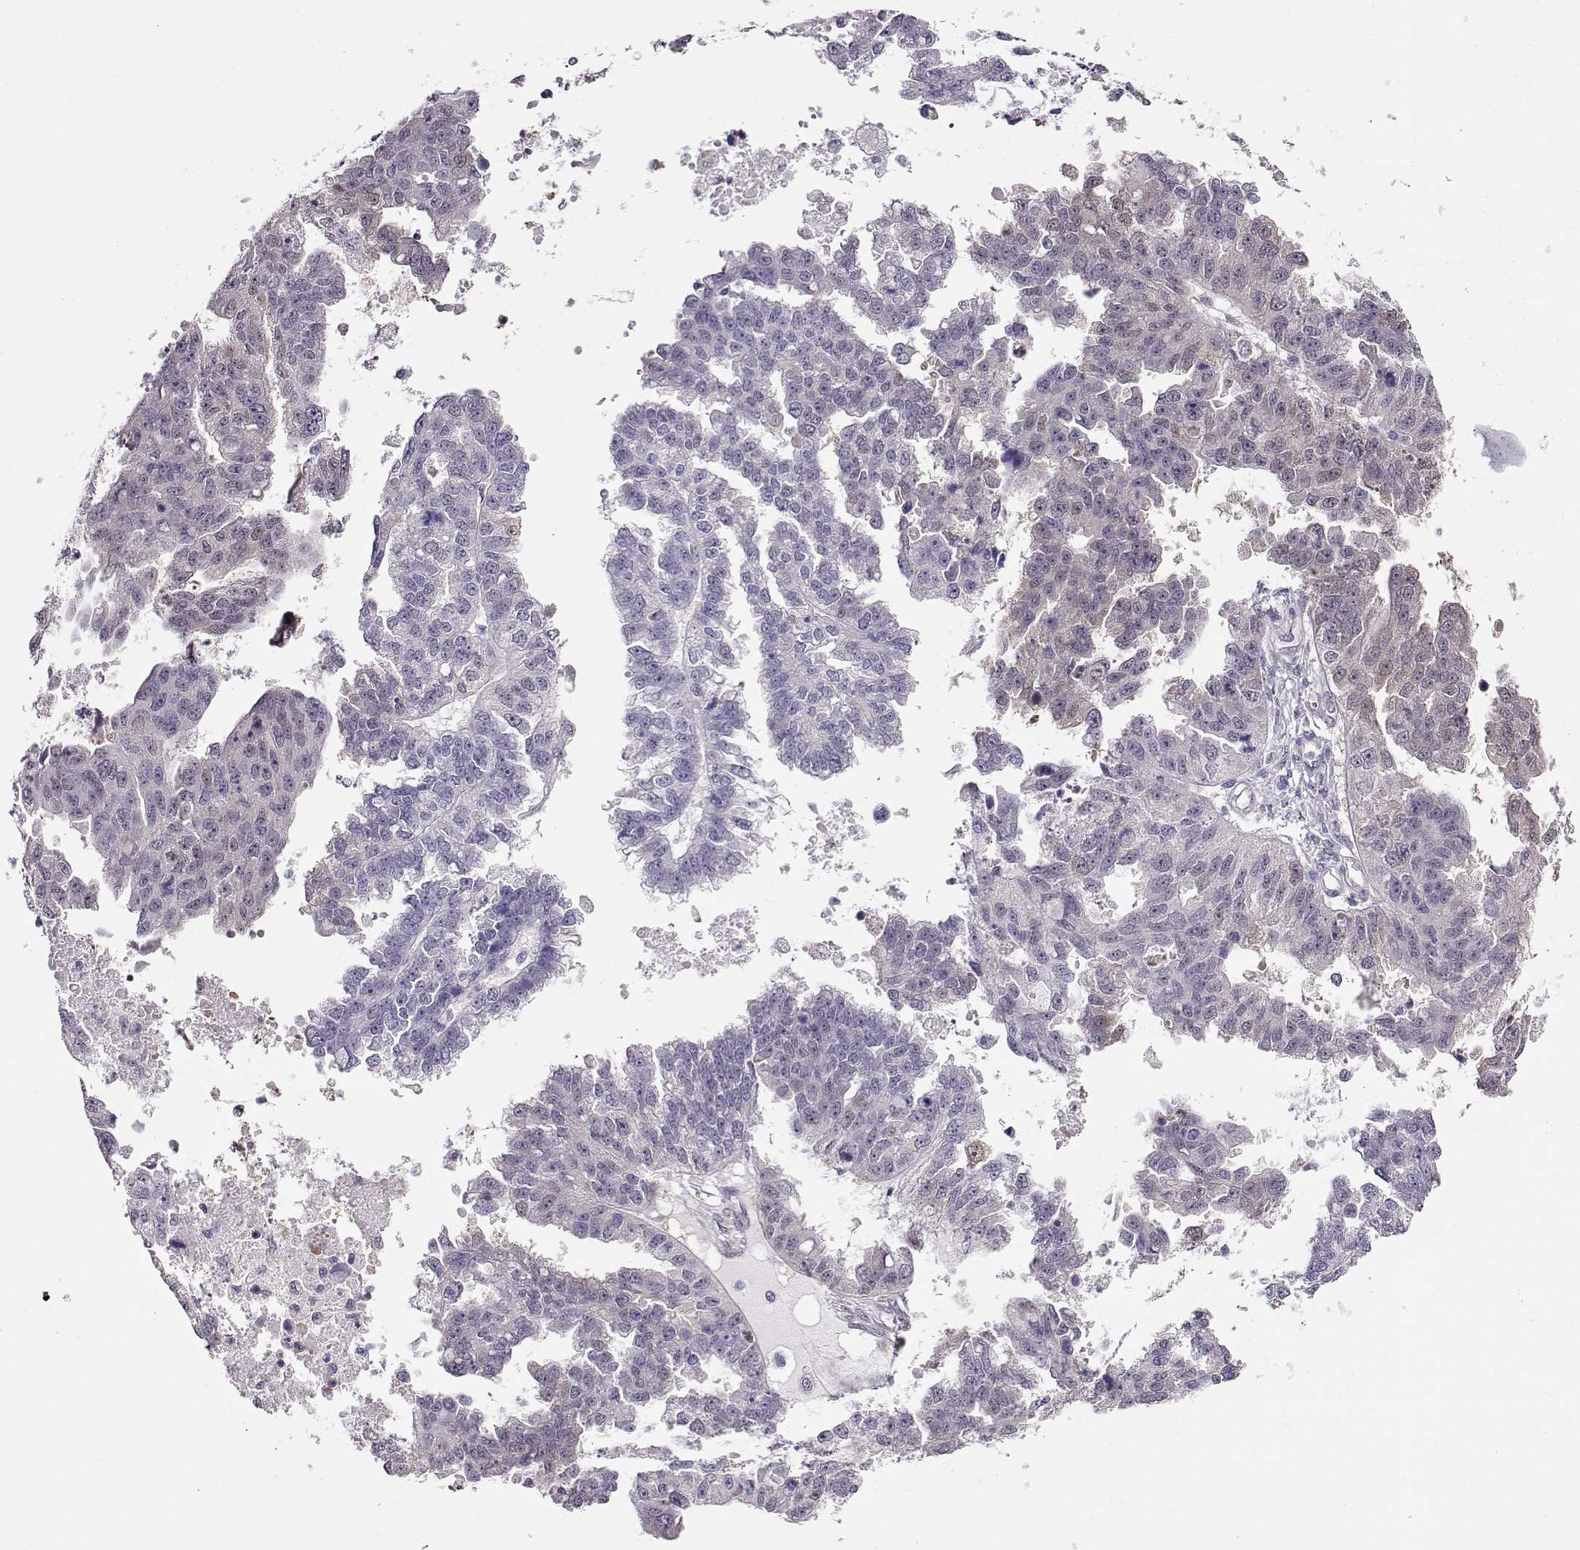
{"staining": {"intensity": "negative", "quantity": "none", "location": "none"}, "tissue": "ovarian cancer", "cell_type": "Tumor cells", "image_type": "cancer", "snomed": [{"axis": "morphology", "description": "Cystadenocarcinoma, serous, NOS"}, {"axis": "topography", "description": "Ovary"}], "caption": "Ovarian cancer was stained to show a protein in brown. There is no significant positivity in tumor cells.", "gene": "CCR8", "patient": {"sex": "female", "age": 58}}